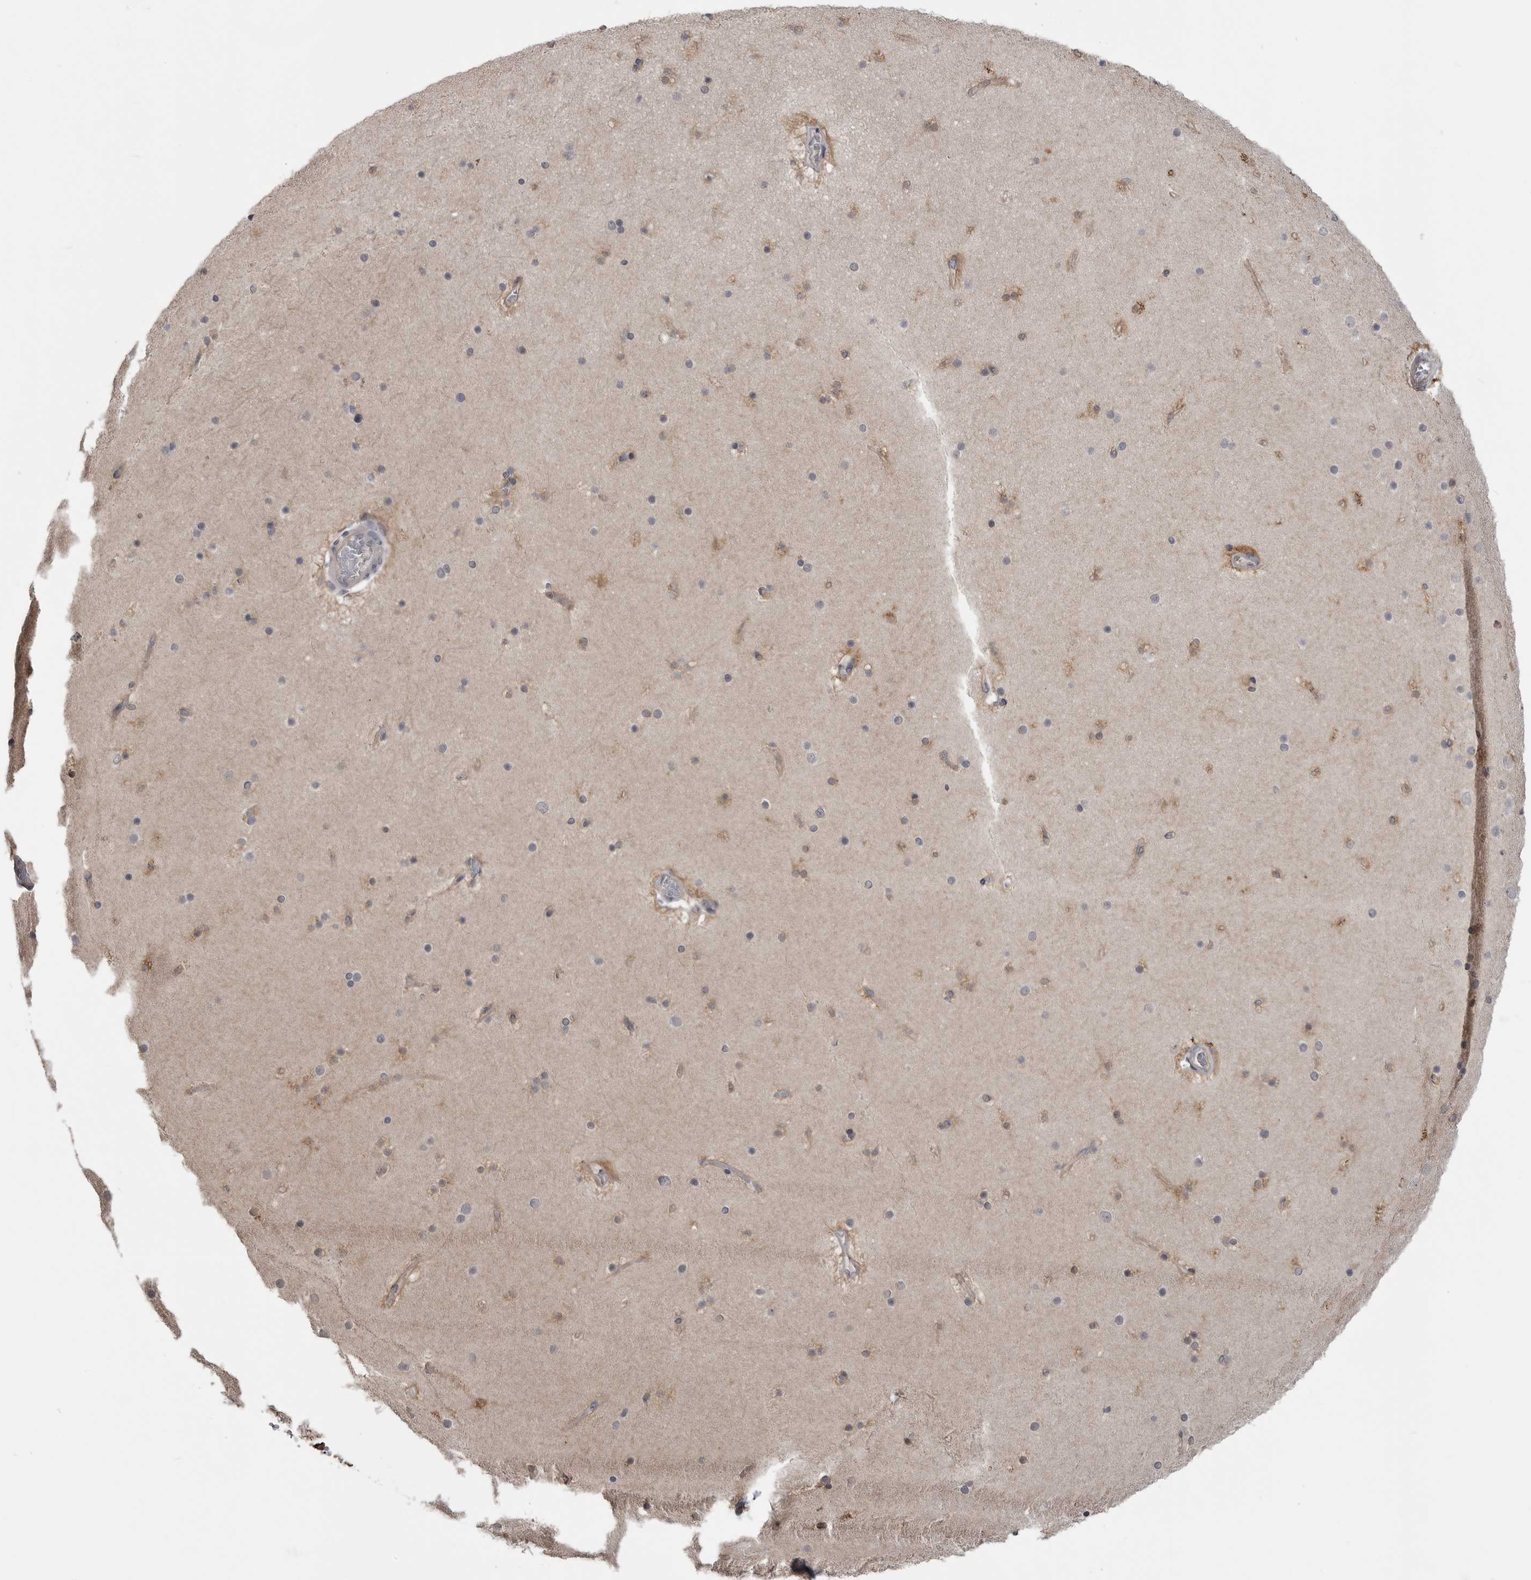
{"staining": {"intensity": "weak", "quantity": ">75%", "location": "cytoplasmic/membranous"}, "tissue": "cerebral cortex", "cell_type": "Endothelial cells", "image_type": "normal", "snomed": [{"axis": "morphology", "description": "Normal tissue, NOS"}, {"axis": "topography", "description": "Cerebral cortex"}], "caption": "Immunohistochemistry micrograph of unremarkable cerebral cortex stained for a protein (brown), which reveals low levels of weak cytoplasmic/membranous positivity in approximately >75% of endothelial cells.", "gene": "MAPK13", "patient": {"sex": "male", "age": 57}}